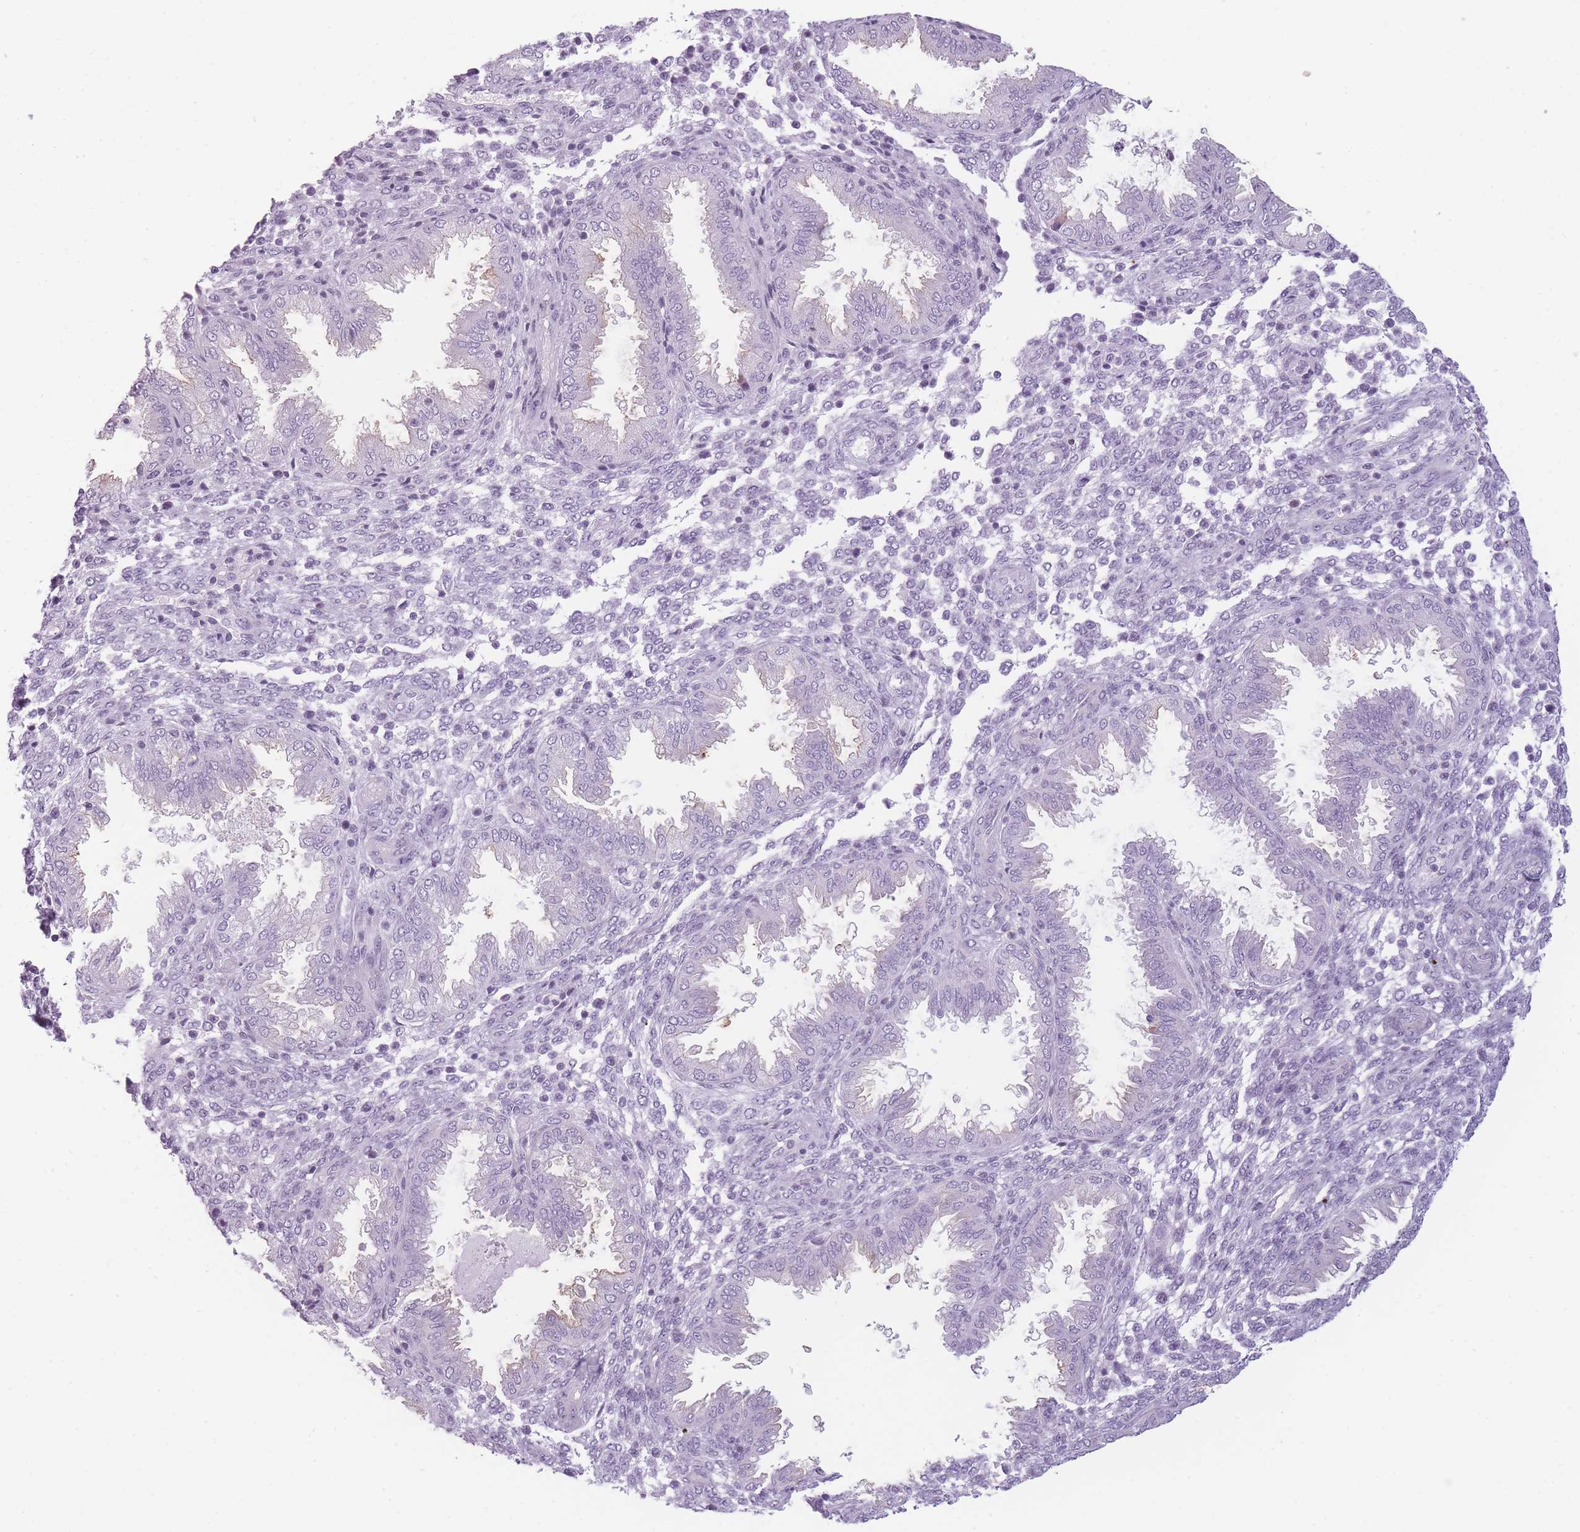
{"staining": {"intensity": "negative", "quantity": "none", "location": "none"}, "tissue": "endometrium", "cell_type": "Cells in endometrial stroma", "image_type": "normal", "snomed": [{"axis": "morphology", "description": "Normal tissue, NOS"}, {"axis": "topography", "description": "Endometrium"}], "caption": "High power microscopy histopathology image of an IHC photomicrograph of unremarkable endometrium, revealing no significant positivity in cells in endometrial stroma. (DAB (3,3'-diaminobenzidine) immunohistochemistry visualized using brightfield microscopy, high magnification).", "gene": "GGT1", "patient": {"sex": "female", "age": 33}}